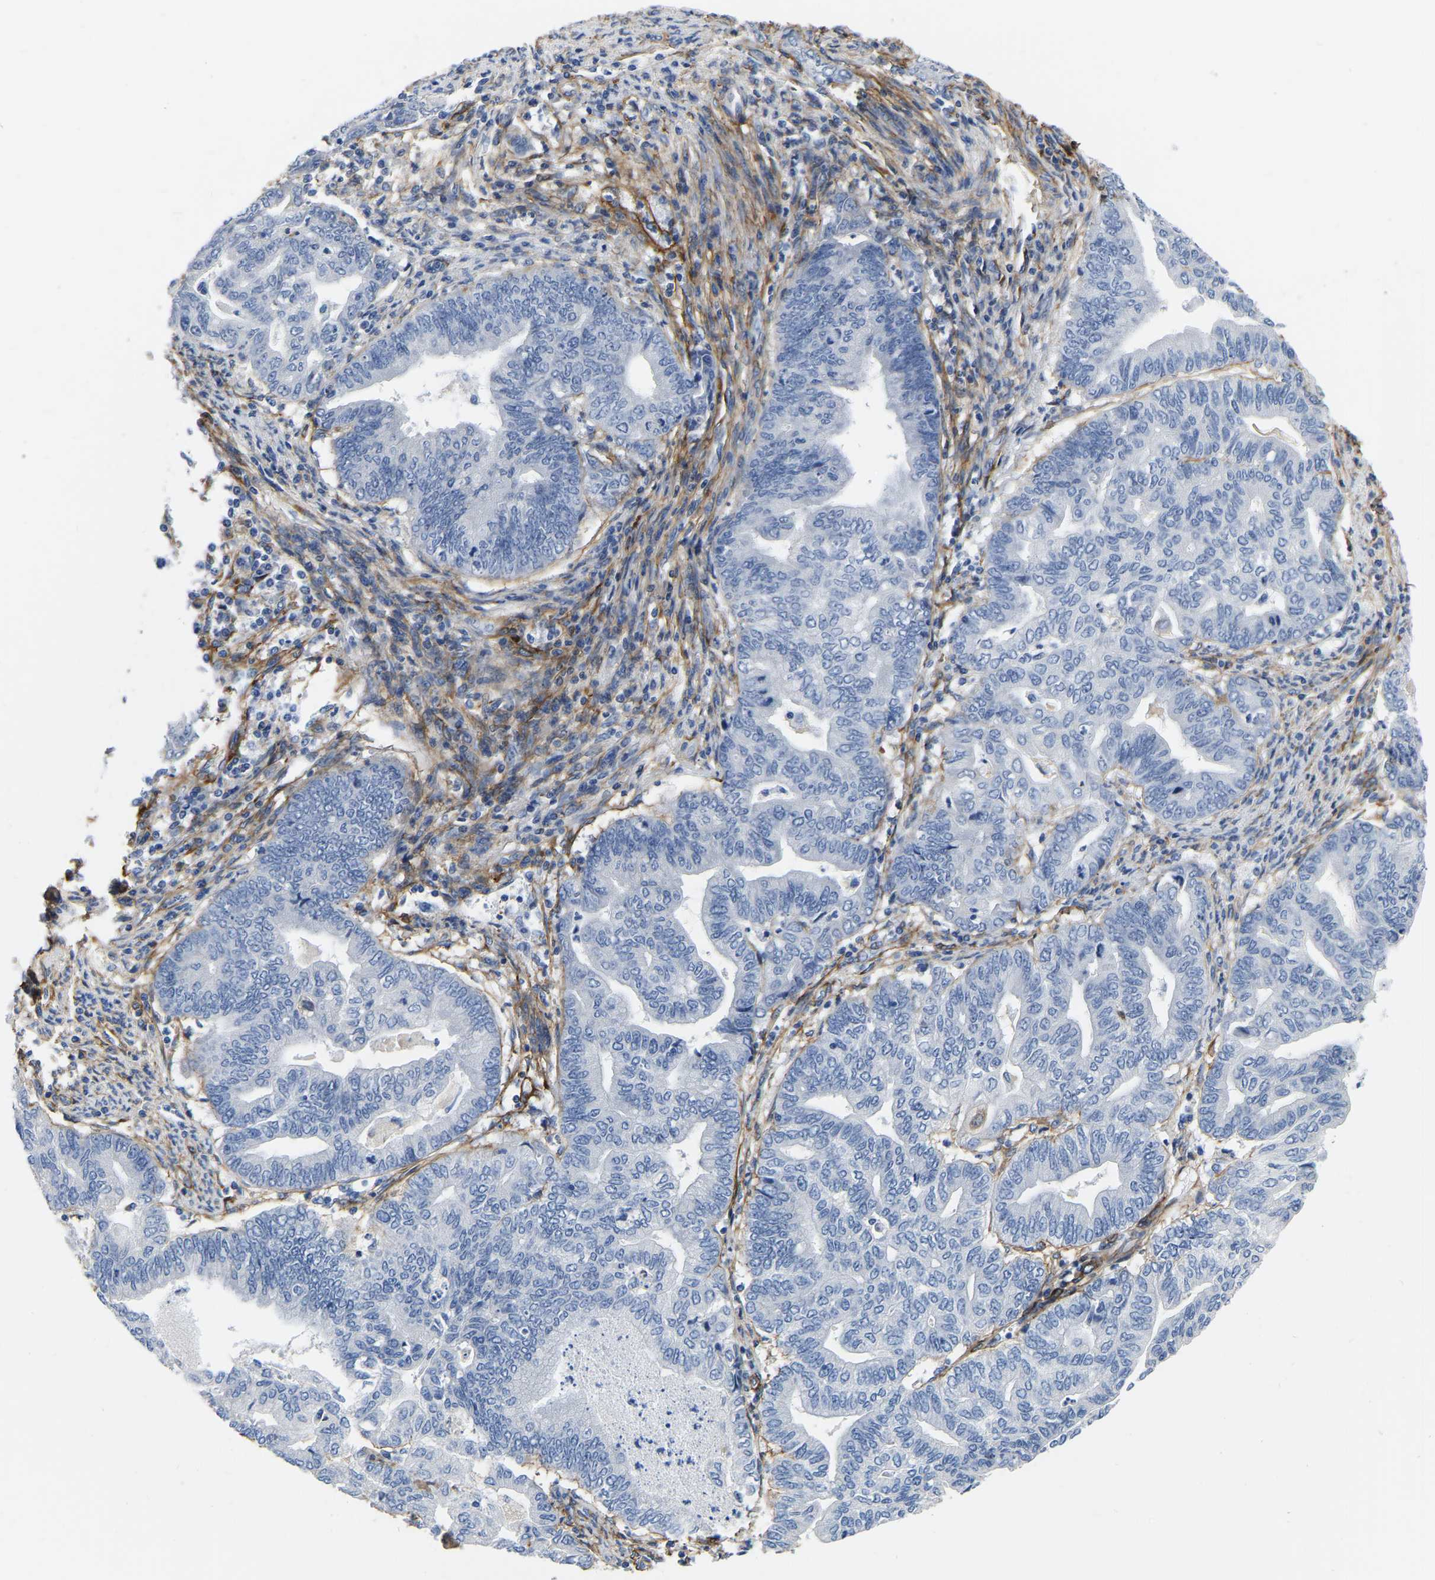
{"staining": {"intensity": "negative", "quantity": "none", "location": "none"}, "tissue": "endometrial cancer", "cell_type": "Tumor cells", "image_type": "cancer", "snomed": [{"axis": "morphology", "description": "Adenocarcinoma, NOS"}, {"axis": "topography", "description": "Endometrium"}], "caption": "Tumor cells are negative for brown protein staining in adenocarcinoma (endometrial).", "gene": "COL6A1", "patient": {"sex": "female", "age": 79}}